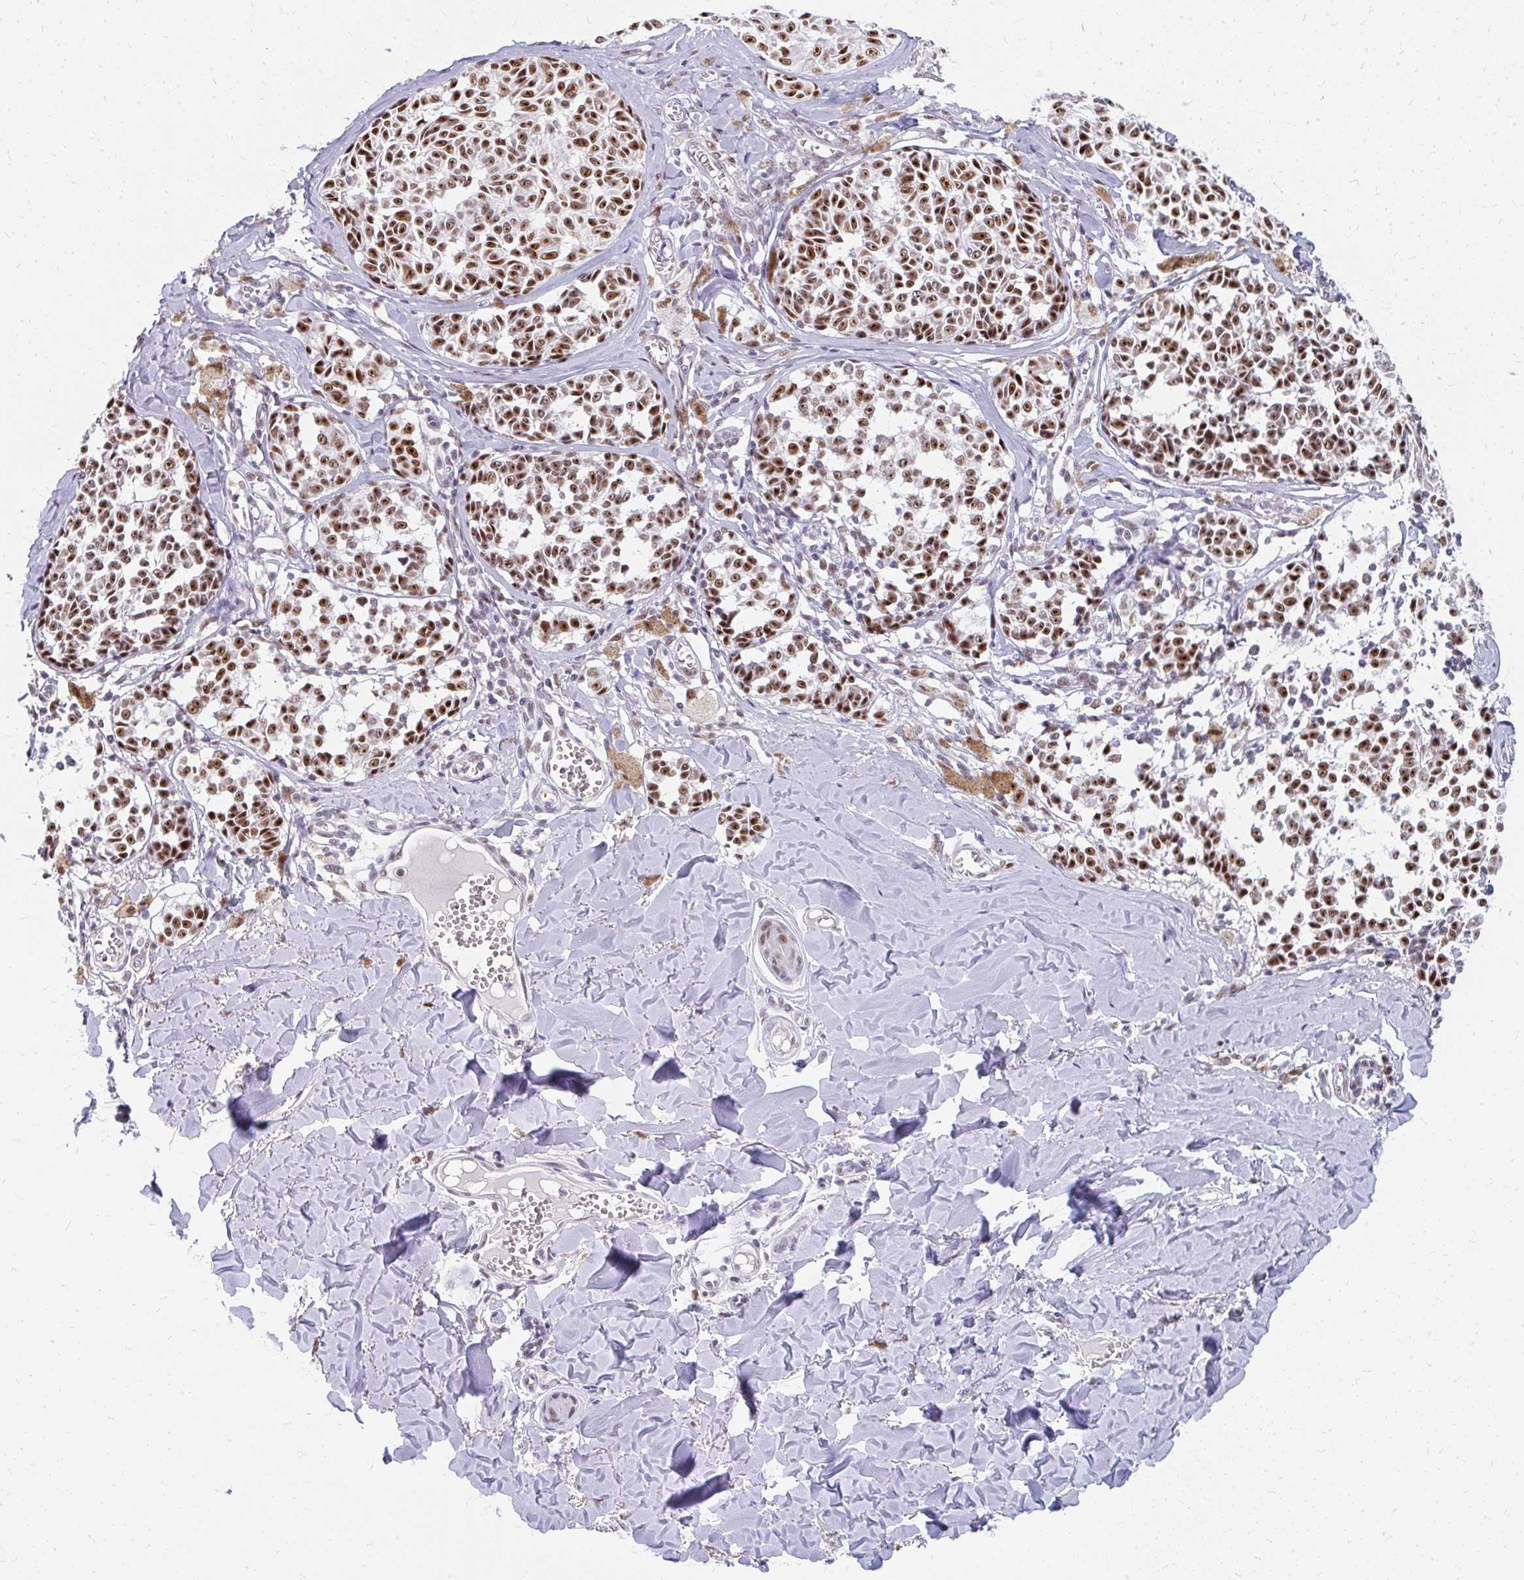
{"staining": {"intensity": "strong", "quantity": ">75%", "location": "nuclear"}, "tissue": "melanoma", "cell_type": "Tumor cells", "image_type": "cancer", "snomed": [{"axis": "morphology", "description": "Malignant melanoma, NOS"}, {"axis": "topography", "description": "Skin"}], "caption": "A brown stain highlights strong nuclear staining of a protein in human malignant melanoma tumor cells.", "gene": "GTF2H1", "patient": {"sex": "female", "age": 43}}